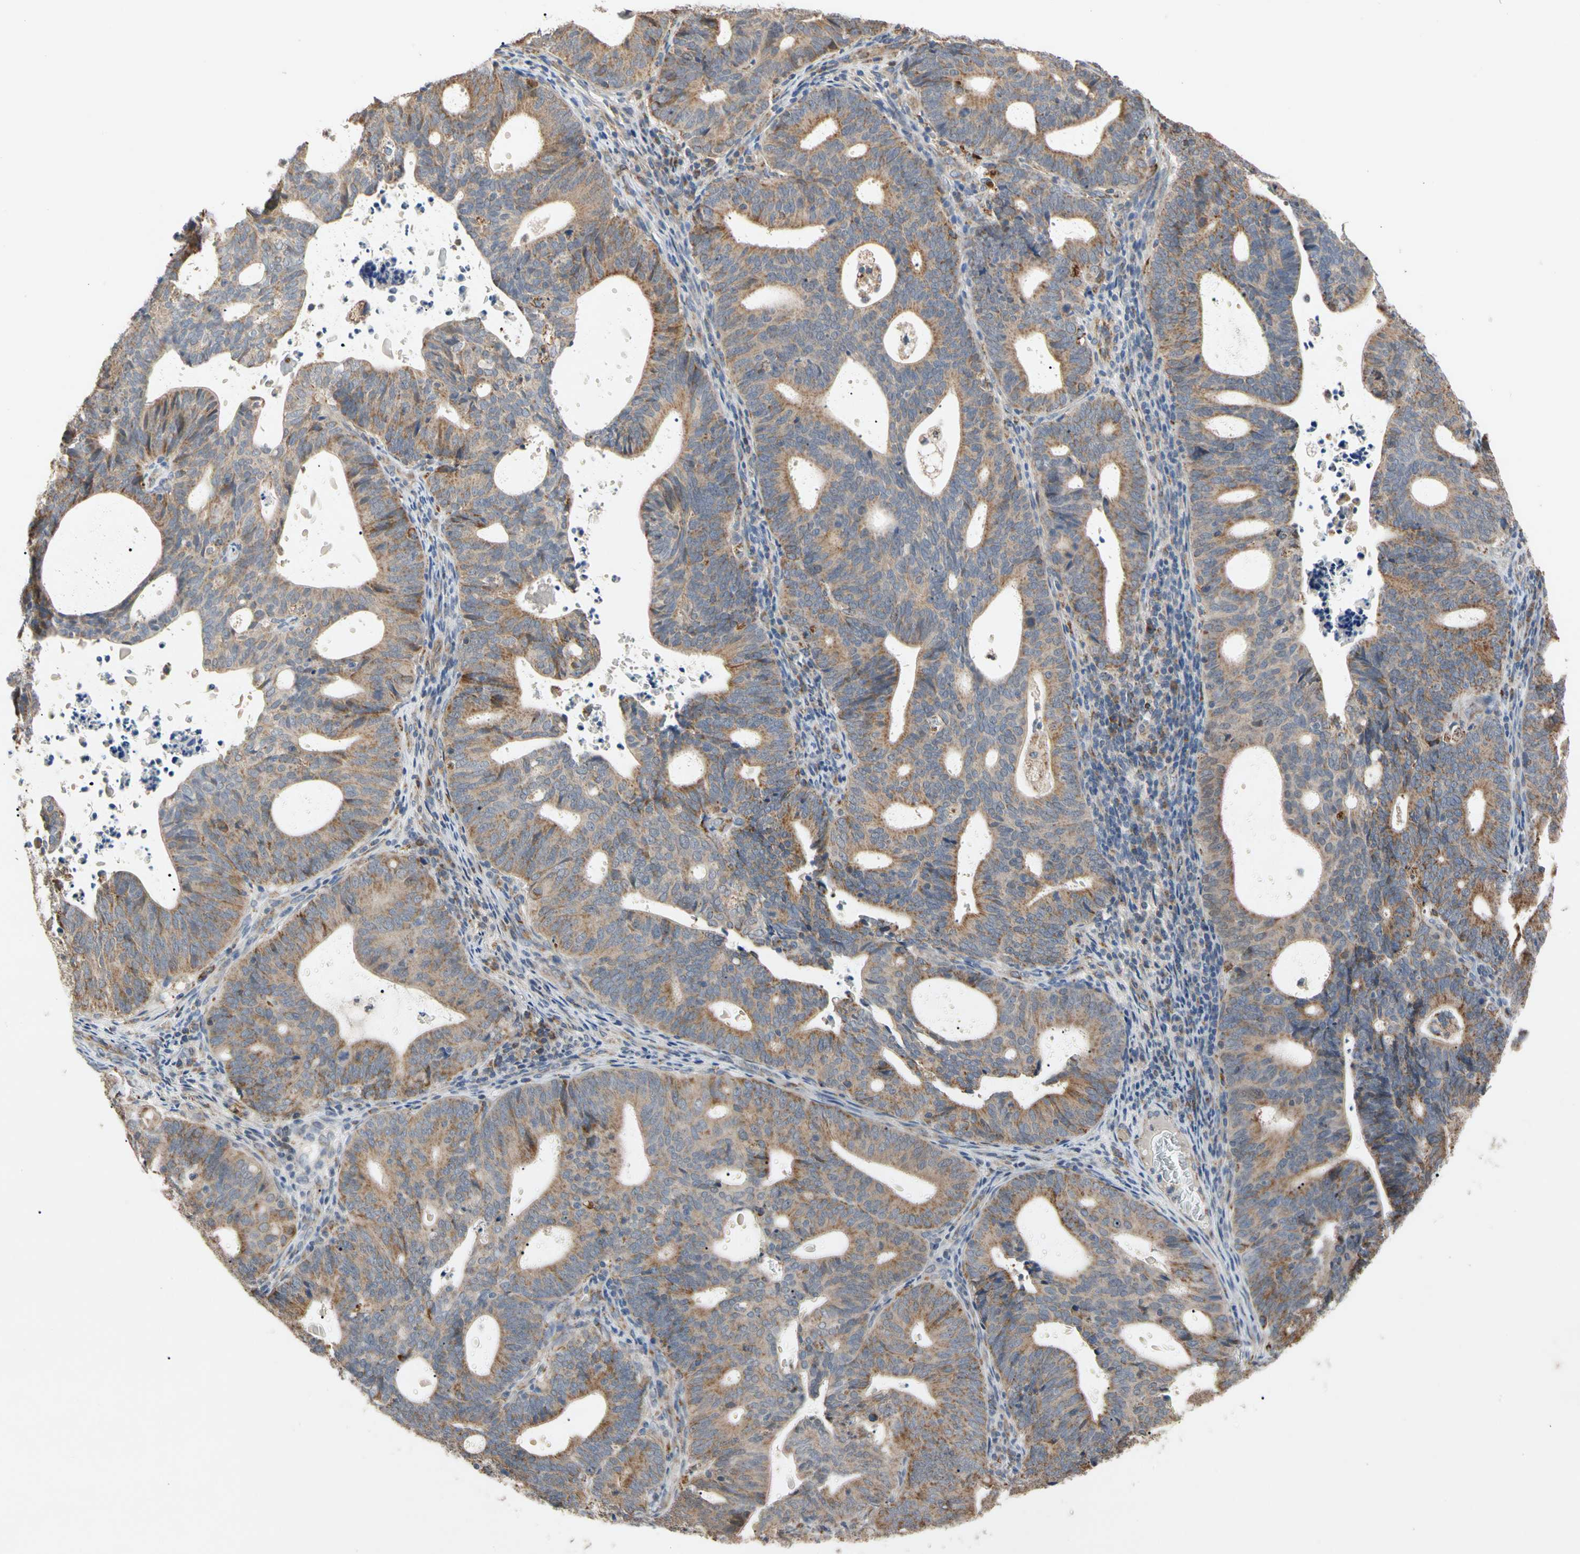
{"staining": {"intensity": "moderate", "quantity": ">75%", "location": "cytoplasmic/membranous"}, "tissue": "endometrial cancer", "cell_type": "Tumor cells", "image_type": "cancer", "snomed": [{"axis": "morphology", "description": "Adenocarcinoma, NOS"}, {"axis": "topography", "description": "Uterus"}], "caption": "Adenocarcinoma (endometrial) tissue reveals moderate cytoplasmic/membranous positivity in about >75% of tumor cells", "gene": "GPD2", "patient": {"sex": "female", "age": 83}}